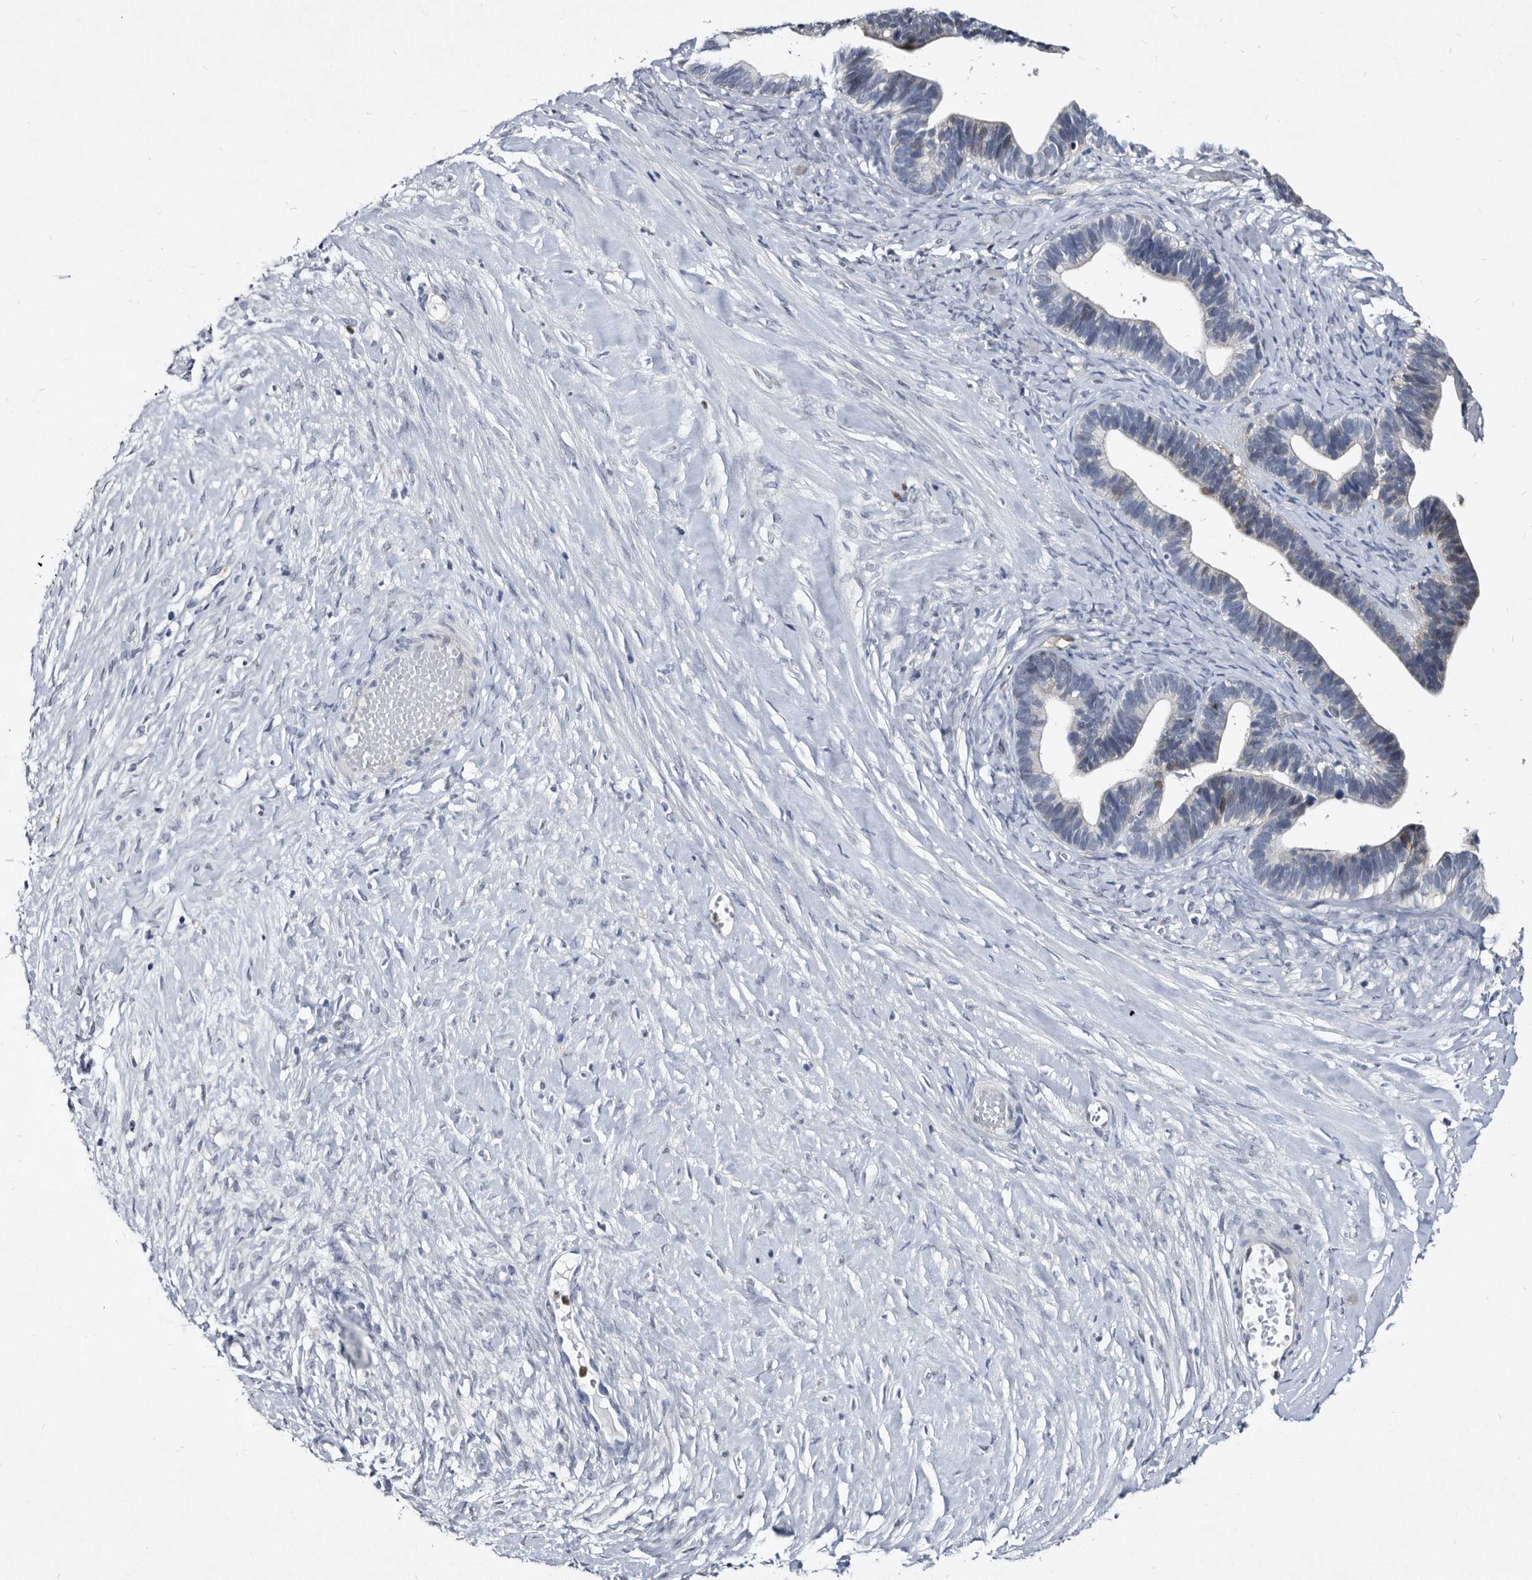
{"staining": {"intensity": "negative", "quantity": "none", "location": "none"}, "tissue": "ovarian cancer", "cell_type": "Tumor cells", "image_type": "cancer", "snomed": [{"axis": "morphology", "description": "Cystadenocarcinoma, serous, NOS"}, {"axis": "topography", "description": "Ovary"}], "caption": "This is an immunohistochemistry photomicrograph of ovarian cancer (serous cystadenocarcinoma). There is no positivity in tumor cells.", "gene": "SERPINB8", "patient": {"sex": "female", "age": 56}}